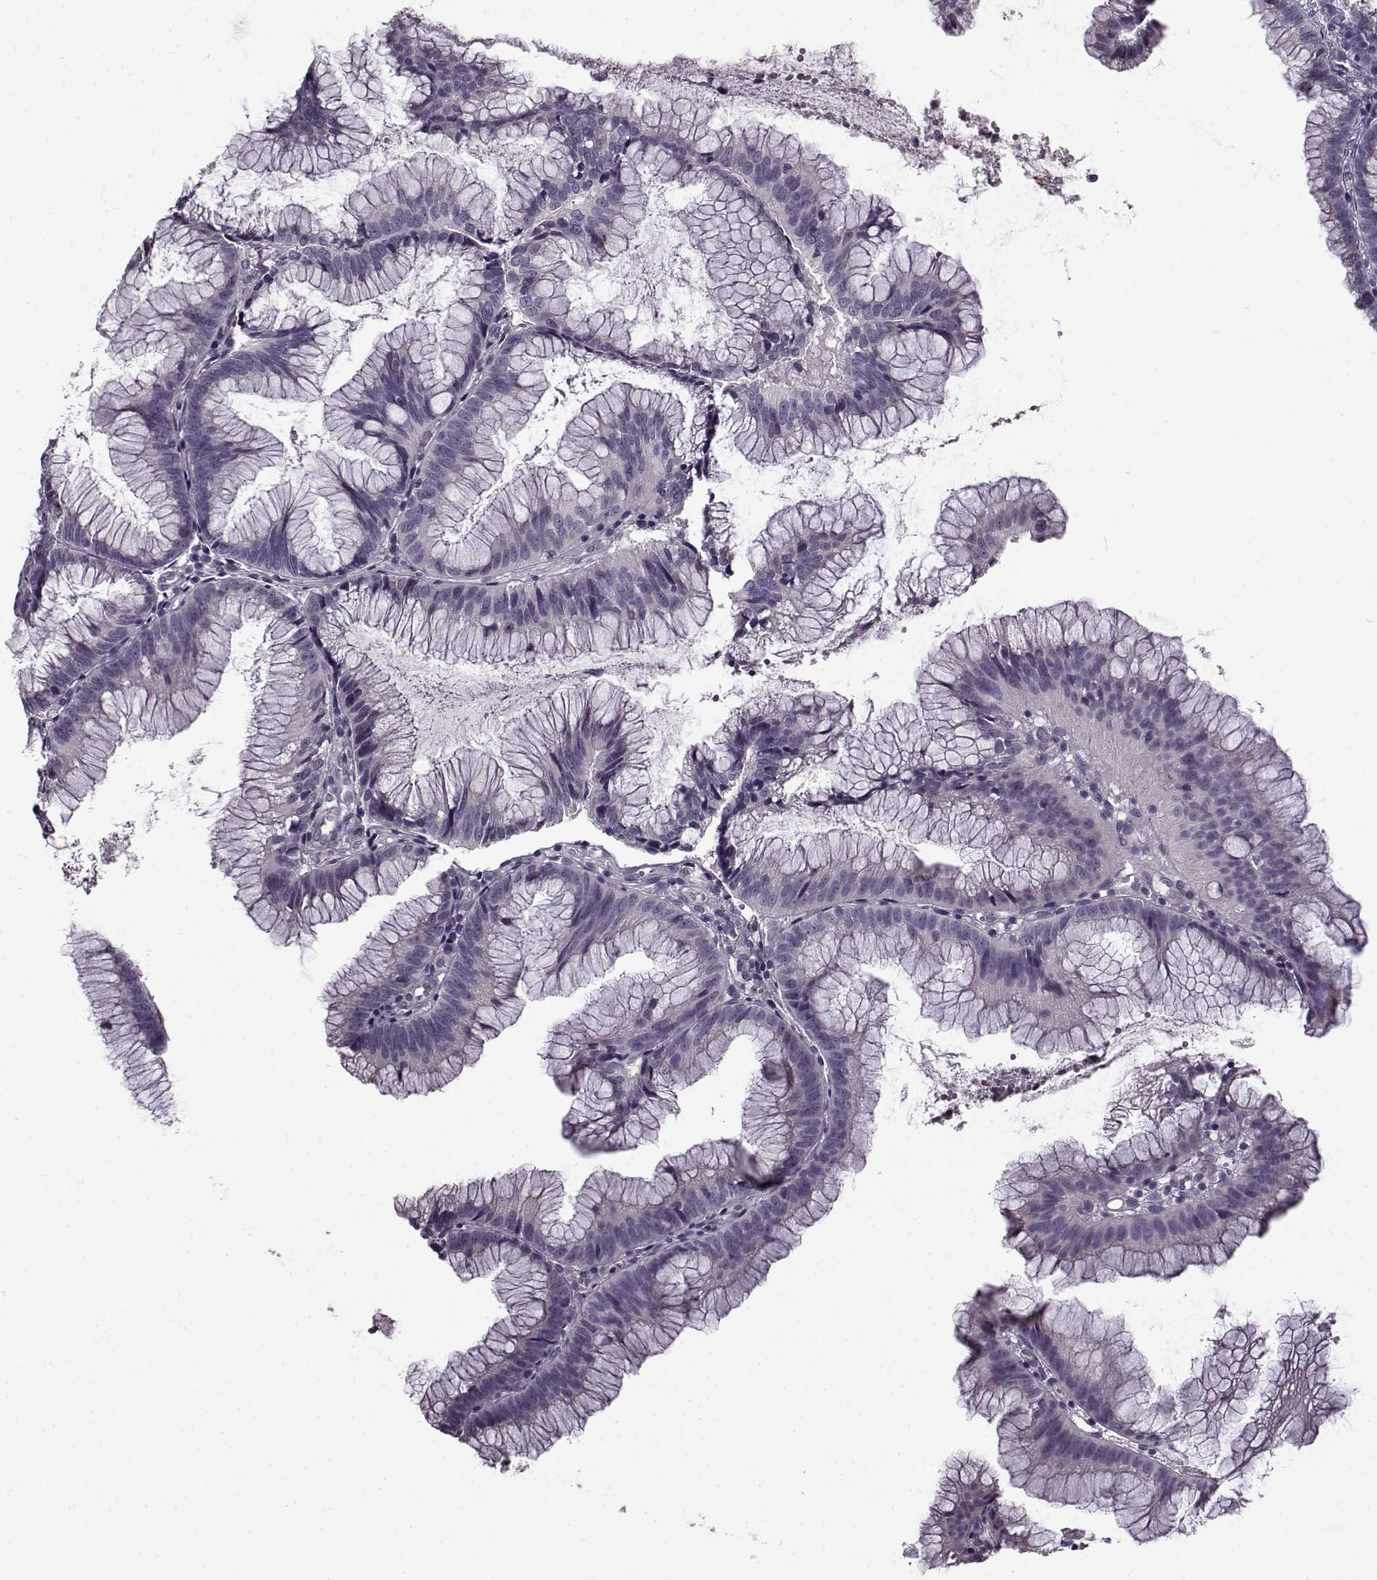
{"staining": {"intensity": "negative", "quantity": "none", "location": "none"}, "tissue": "colorectal cancer", "cell_type": "Tumor cells", "image_type": "cancer", "snomed": [{"axis": "morphology", "description": "Adenocarcinoma, NOS"}, {"axis": "topography", "description": "Colon"}], "caption": "Immunohistochemistry image of human colorectal cancer stained for a protein (brown), which reveals no positivity in tumor cells. (DAB (3,3'-diaminobenzidine) IHC with hematoxylin counter stain).", "gene": "RP1L1", "patient": {"sex": "female", "age": 78}}